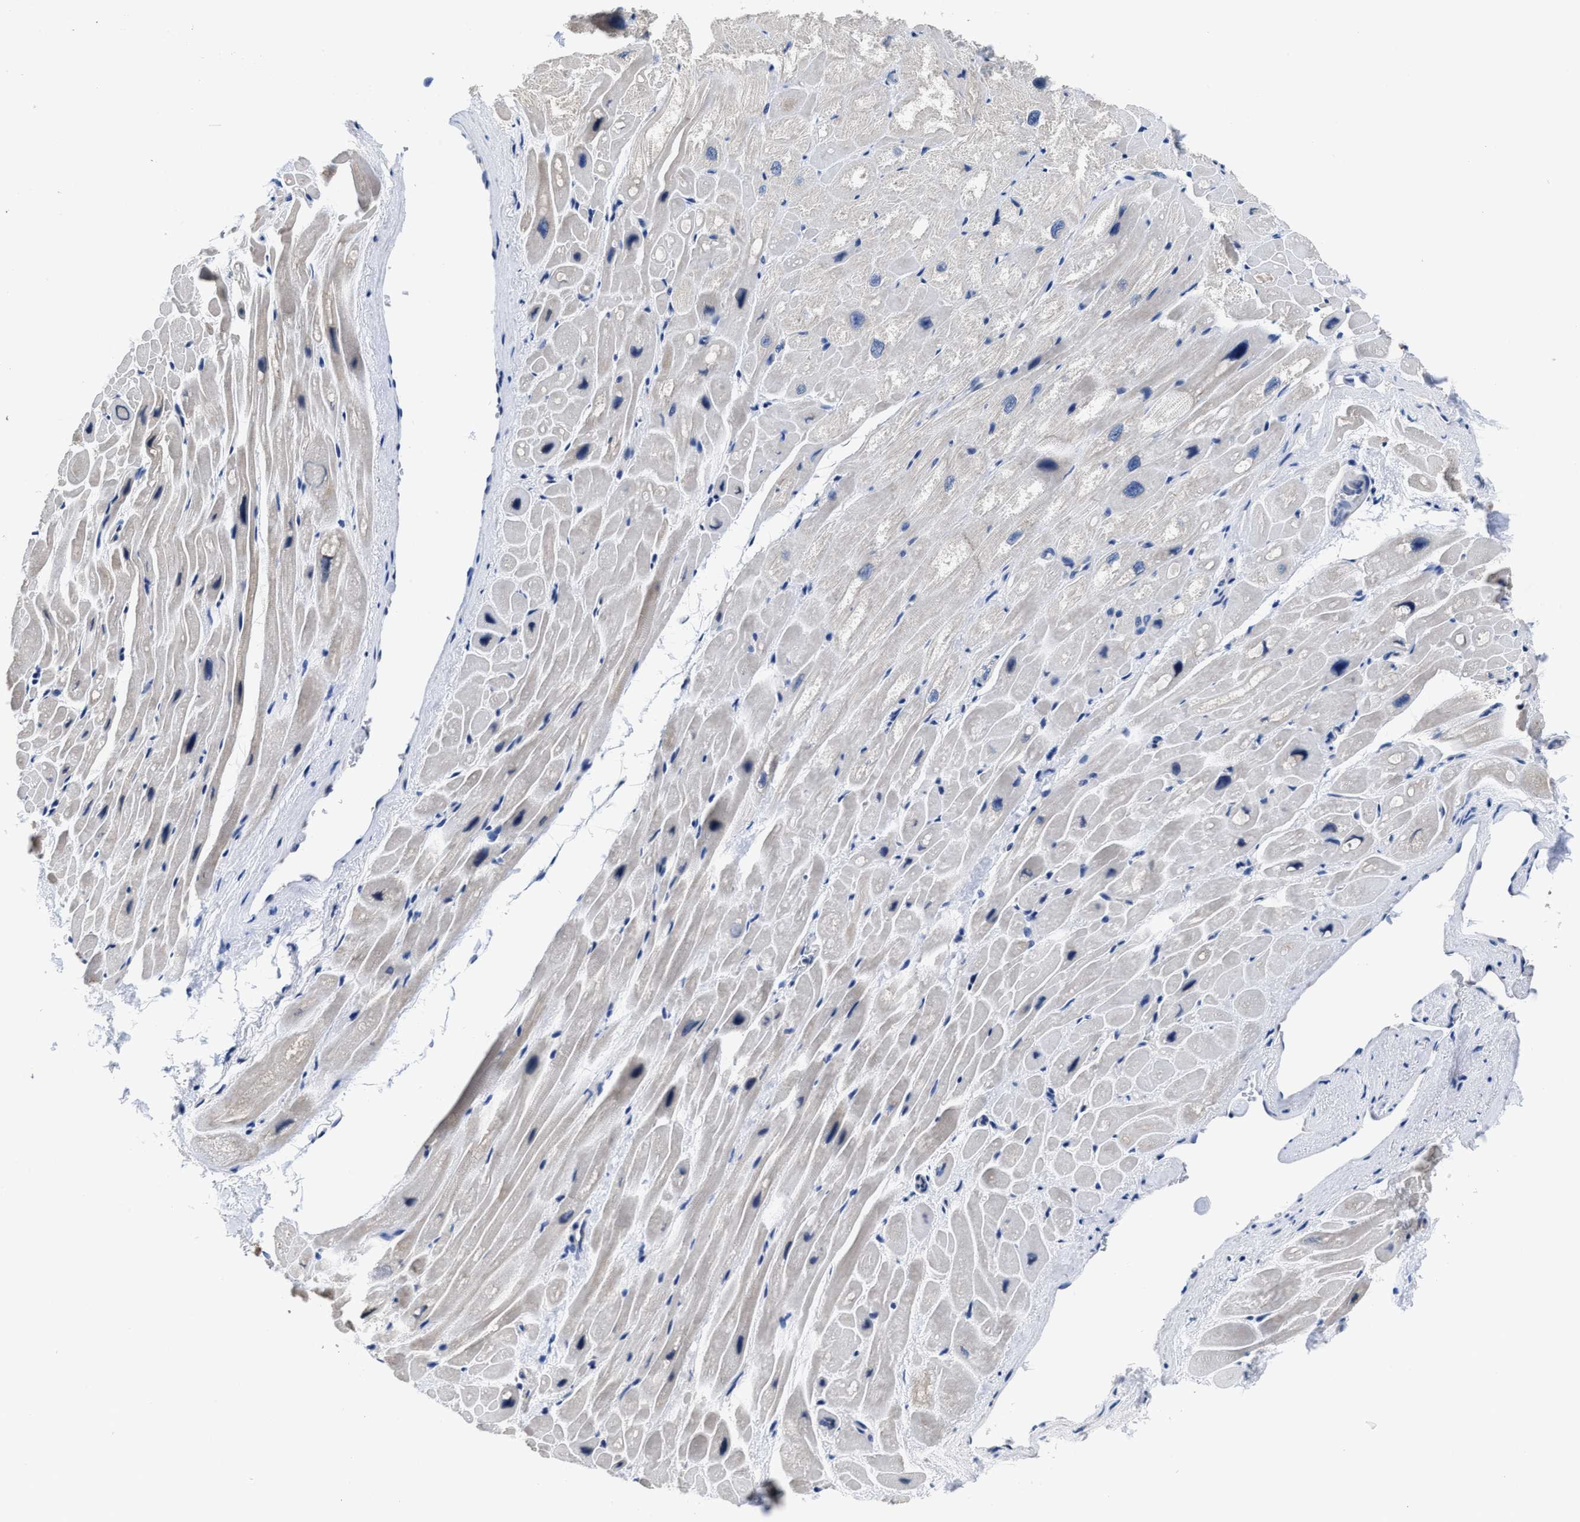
{"staining": {"intensity": "negative", "quantity": "none", "location": "none"}, "tissue": "heart muscle", "cell_type": "Cardiomyocytes", "image_type": "normal", "snomed": [{"axis": "morphology", "description": "Normal tissue, NOS"}, {"axis": "topography", "description": "Heart"}], "caption": "High magnification brightfield microscopy of unremarkable heart muscle stained with DAB (3,3'-diaminobenzidine) (brown) and counterstained with hematoxylin (blue): cardiomyocytes show no significant expression.", "gene": "HOOK1", "patient": {"sex": "male", "age": 49}}